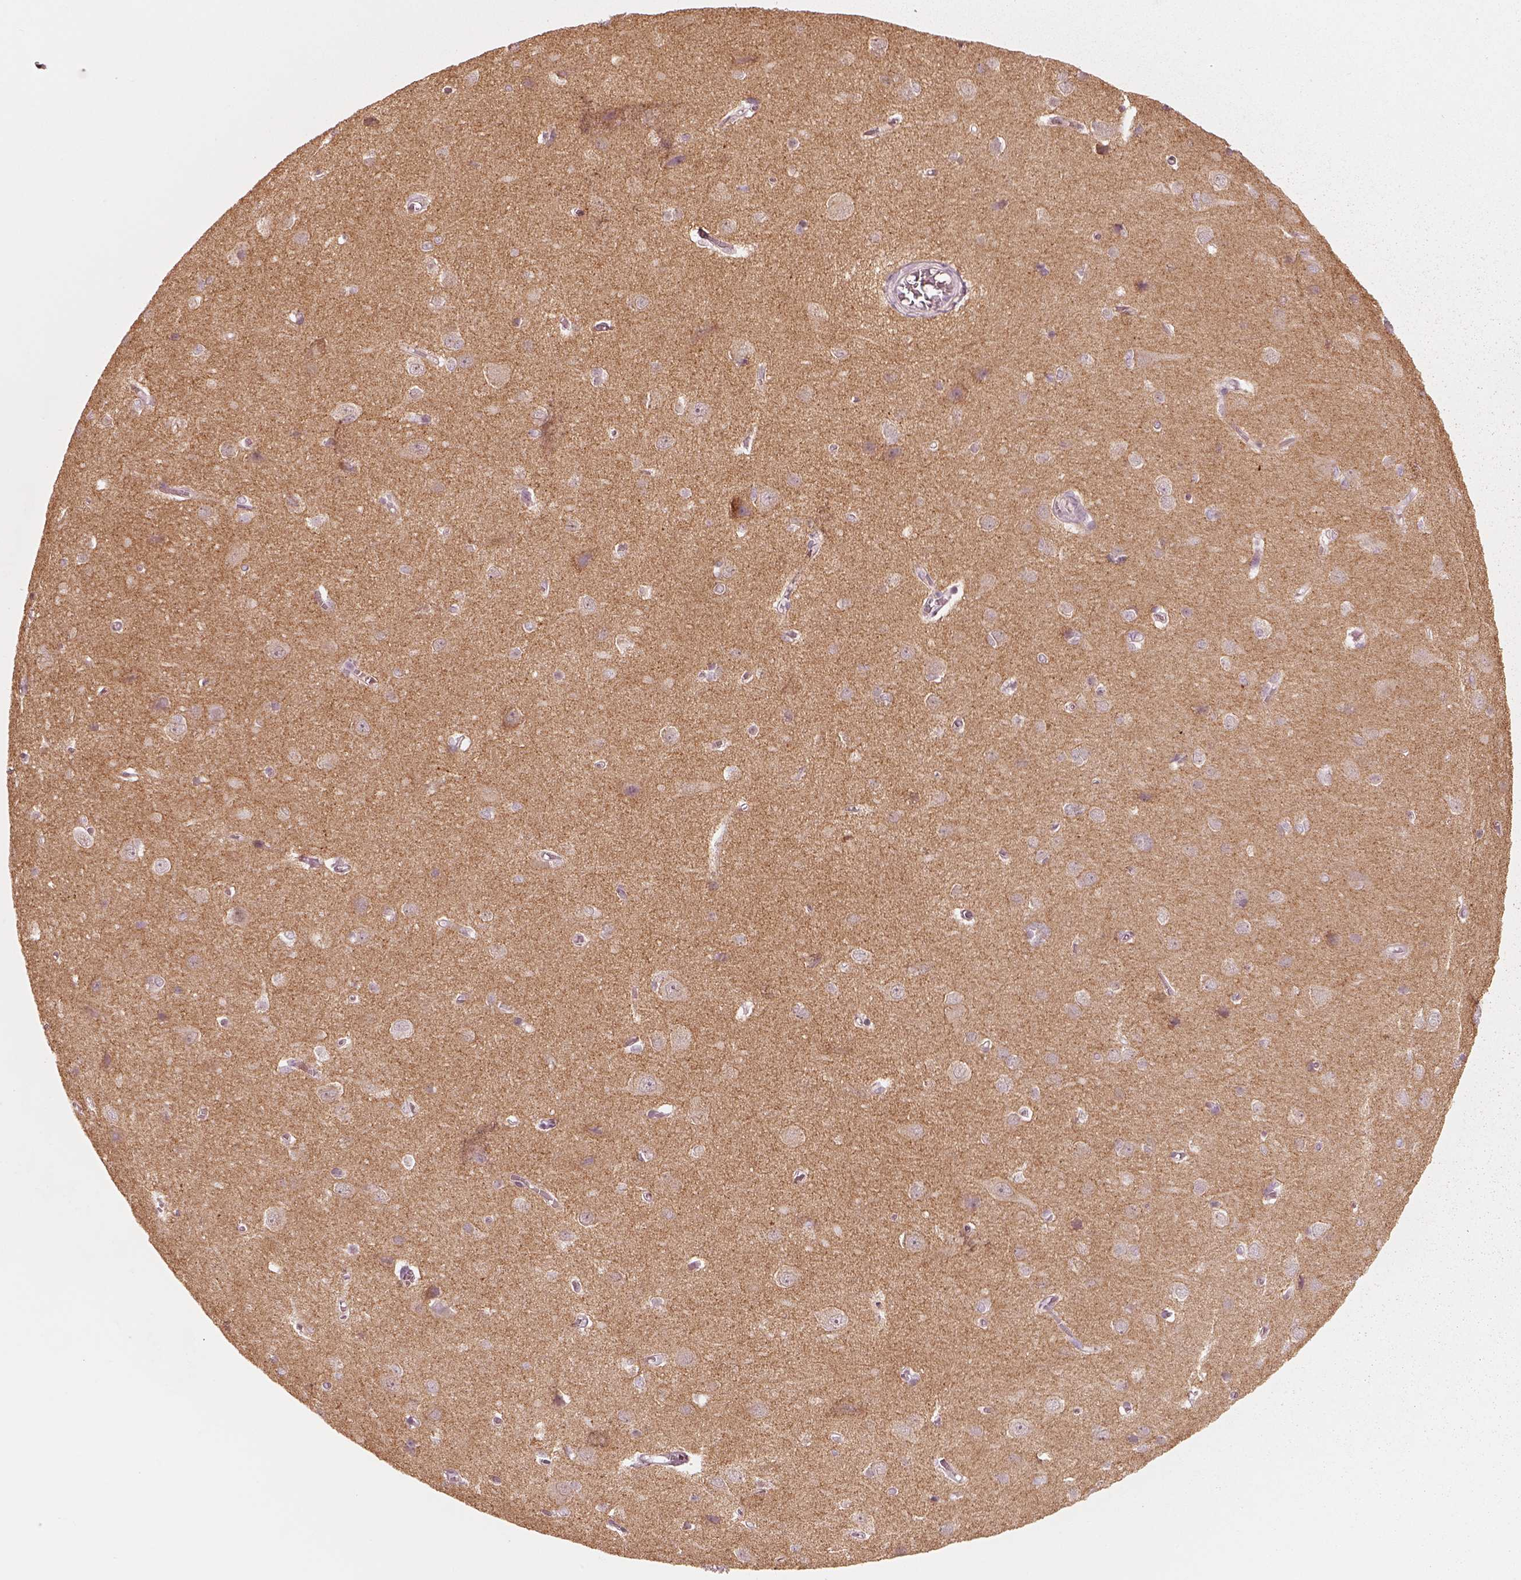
{"staining": {"intensity": "negative", "quantity": "none", "location": "none"}, "tissue": "cerebral cortex", "cell_type": "Endothelial cells", "image_type": "normal", "snomed": [{"axis": "morphology", "description": "Normal tissue, NOS"}, {"axis": "topography", "description": "Cerebral cortex"}], "caption": "The photomicrograph exhibits no staining of endothelial cells in benign cerebral cortex. Nuclei are stained in blue.", "gene": "RAB3C", "patient": {"sex": "male", "age": 37}}